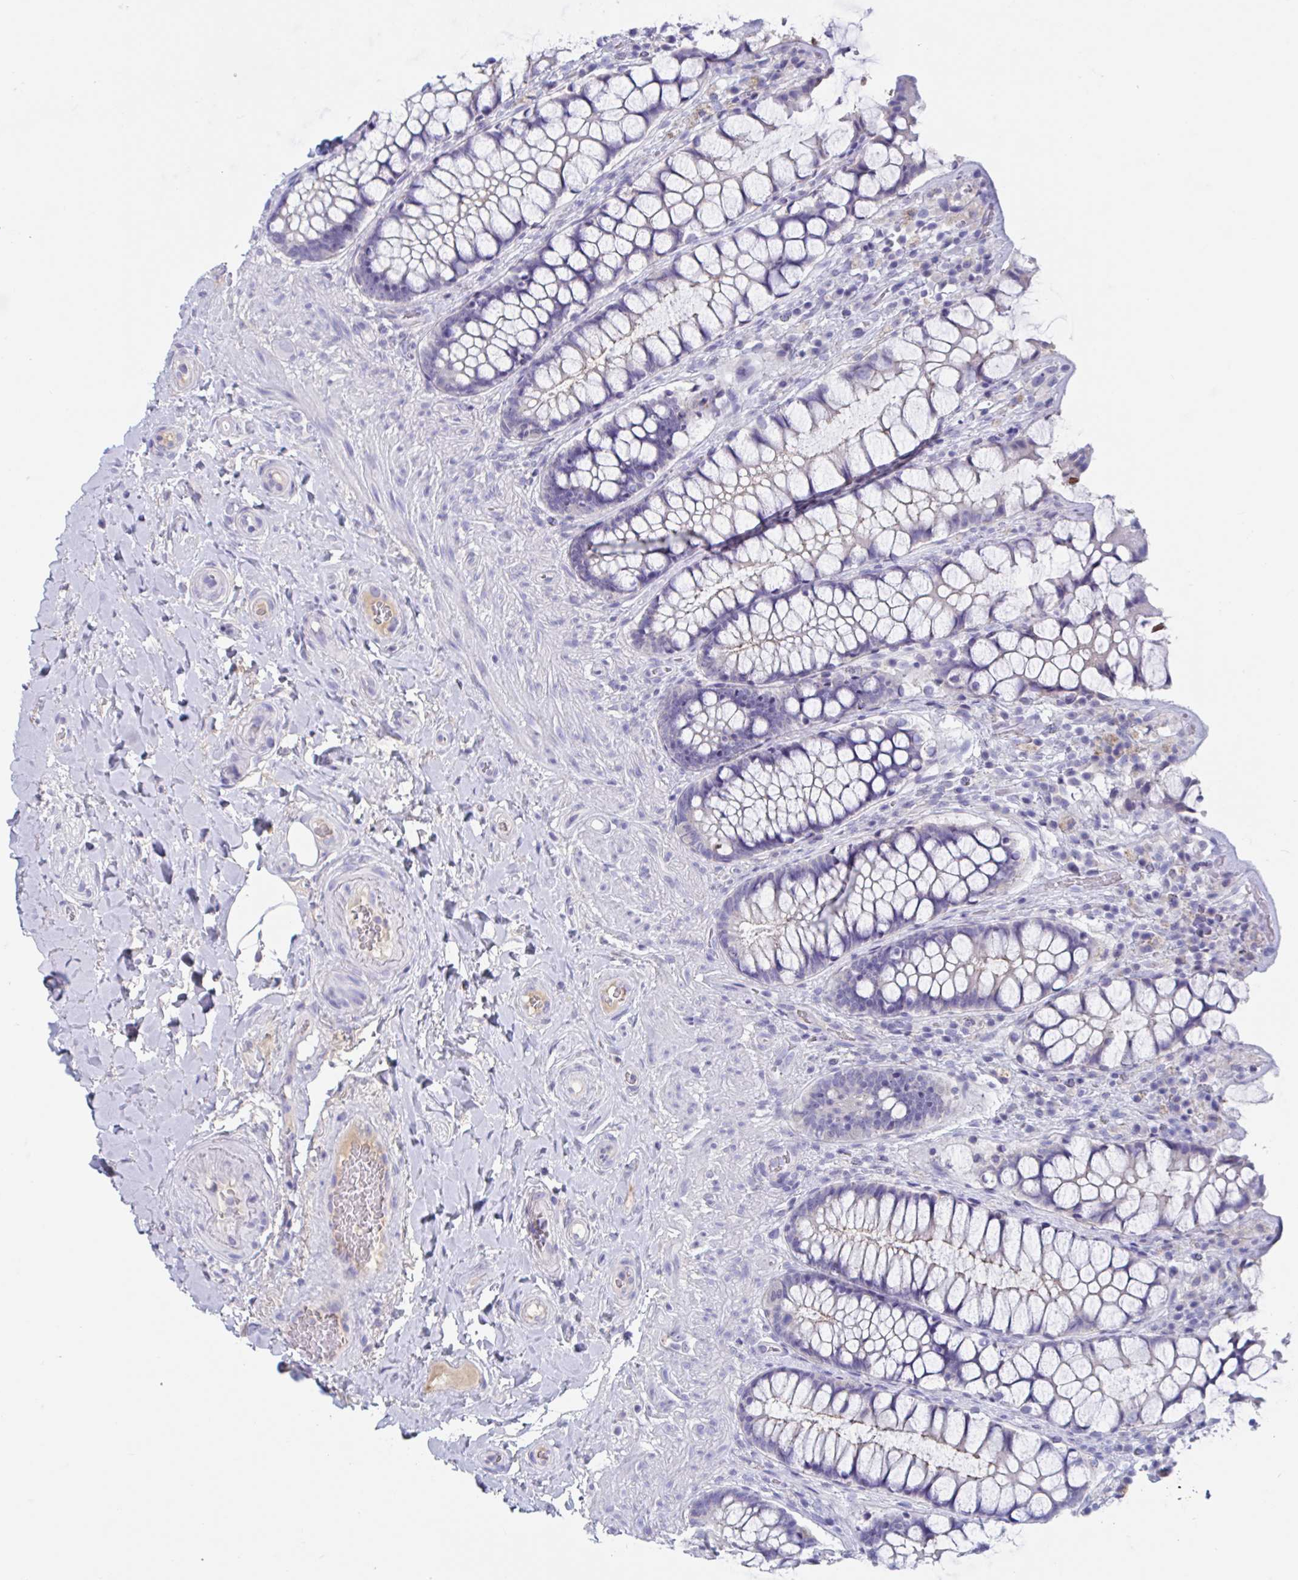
{"staining": {"intensity": "negative", "quantity": "none", "location": "none"}, "tissue": "rectum", "cell_type": "Glandular cells", "image_type": "normal", "snomed": [{"axis": "morphology", "description": "Normal tissue, NOS"}, {"axis": "topography", "description": "Rectum"}], "caption": "DAB (3,3'-diaminobenzidine) immunohistochemical staining of unremarkable rectum reveals no significant positivity in glandular cells.", "gene": "ZNHIT2", "patient": {"sex": "female", "age": 58}}